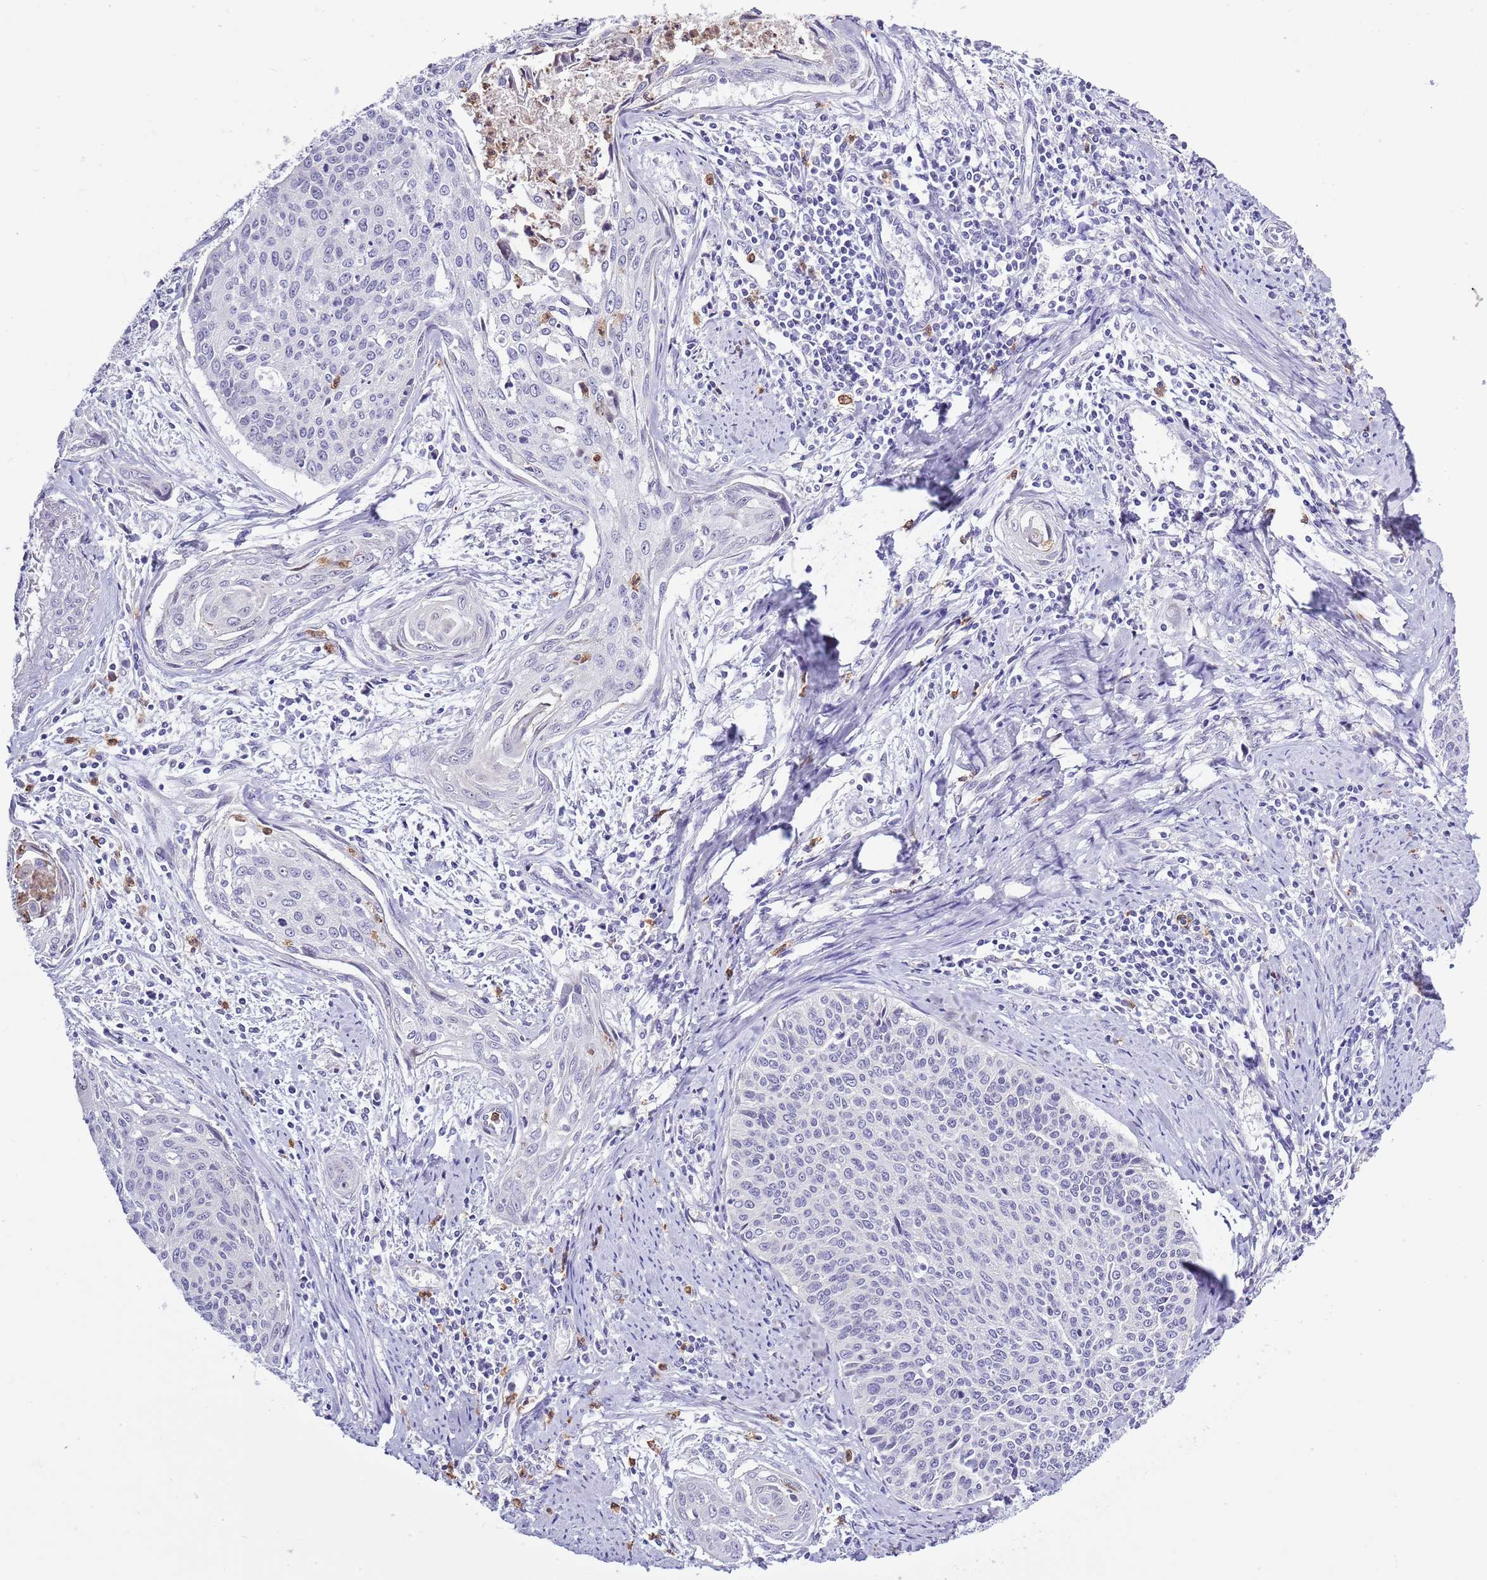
{"staining": {"intensity": "negative", "quantity": "none", "location": "none"}, "tissue": "cervical cancer", "cell_type": "Tumor cells", "image_type": "cancer", "snomed": [{"axis": "morphology", "description": "Squamous cell carcinoma, NOS"}, {"axis": "topography", "description": "Cervix"}], "caption": "Squamous cell carcinoma (cervical) was stained to show a protein in brown. There is no significant expression in tumor cells.", "gene": "ZFP2", "patient": {"sex": "female", "age": 55}}